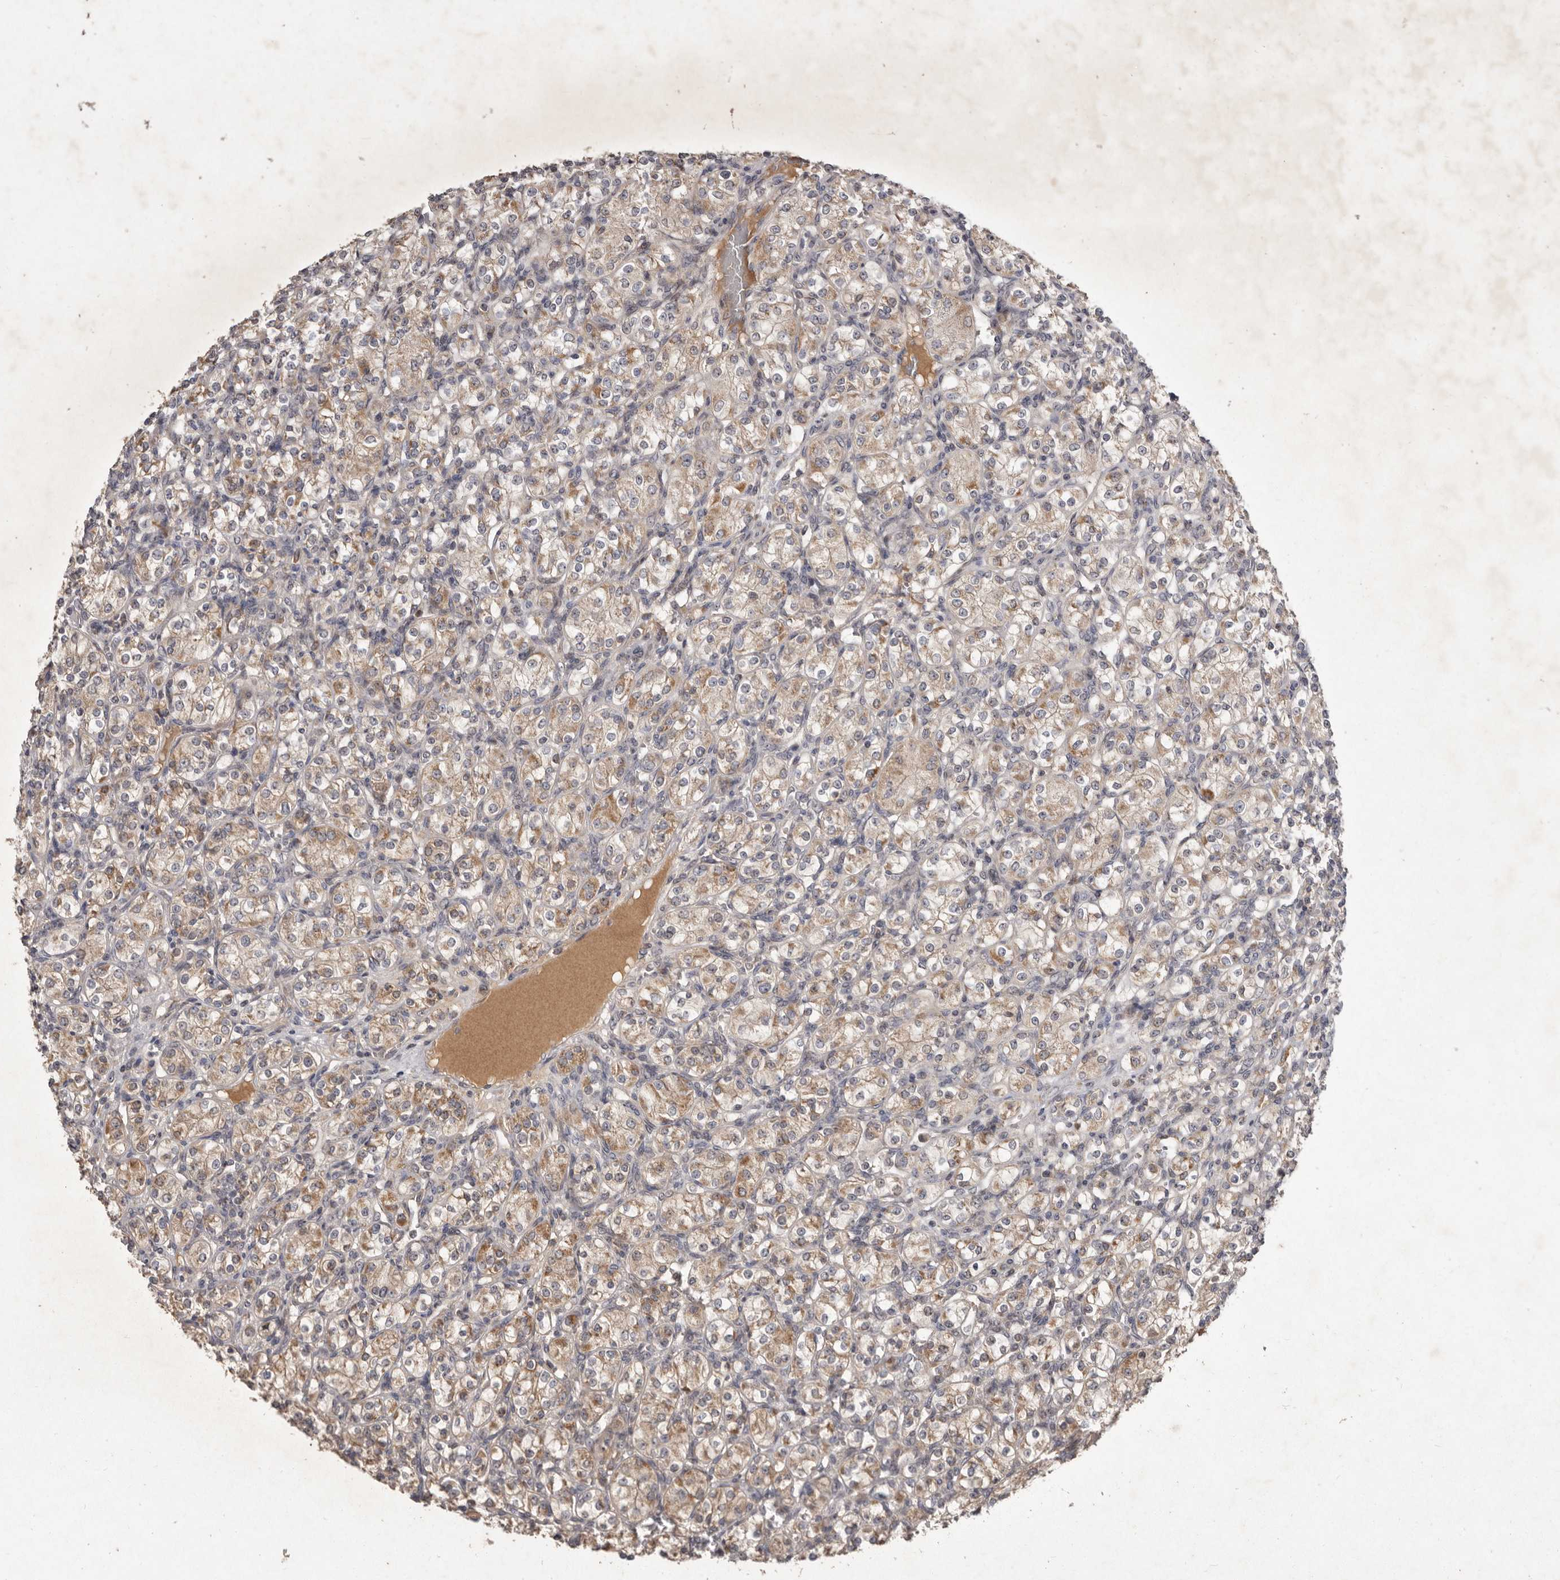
{"staining": {"intensity": "moderate", "quantity": "25%-75%", "location": "cytoplasmic/membranous"}, "tissue": "renal cancer", "cell_type": "Tumor cells", "image_type": "cancer", "snomed": [{"axis": "morphology", "description": "Adenocarcinoma, NOS"}, {"axis": "topography", "description": "Kidney"}], "caption": "This micrograph displays renal cancer stained with IHC to label a protein in brown. The cytoplasmic/membranous of tumor cells show moderate positivity for the protein. Nuclei are counter-stained blue.", "gene": "FLAD1", "patient": {"sex": "male", "age": 77}}